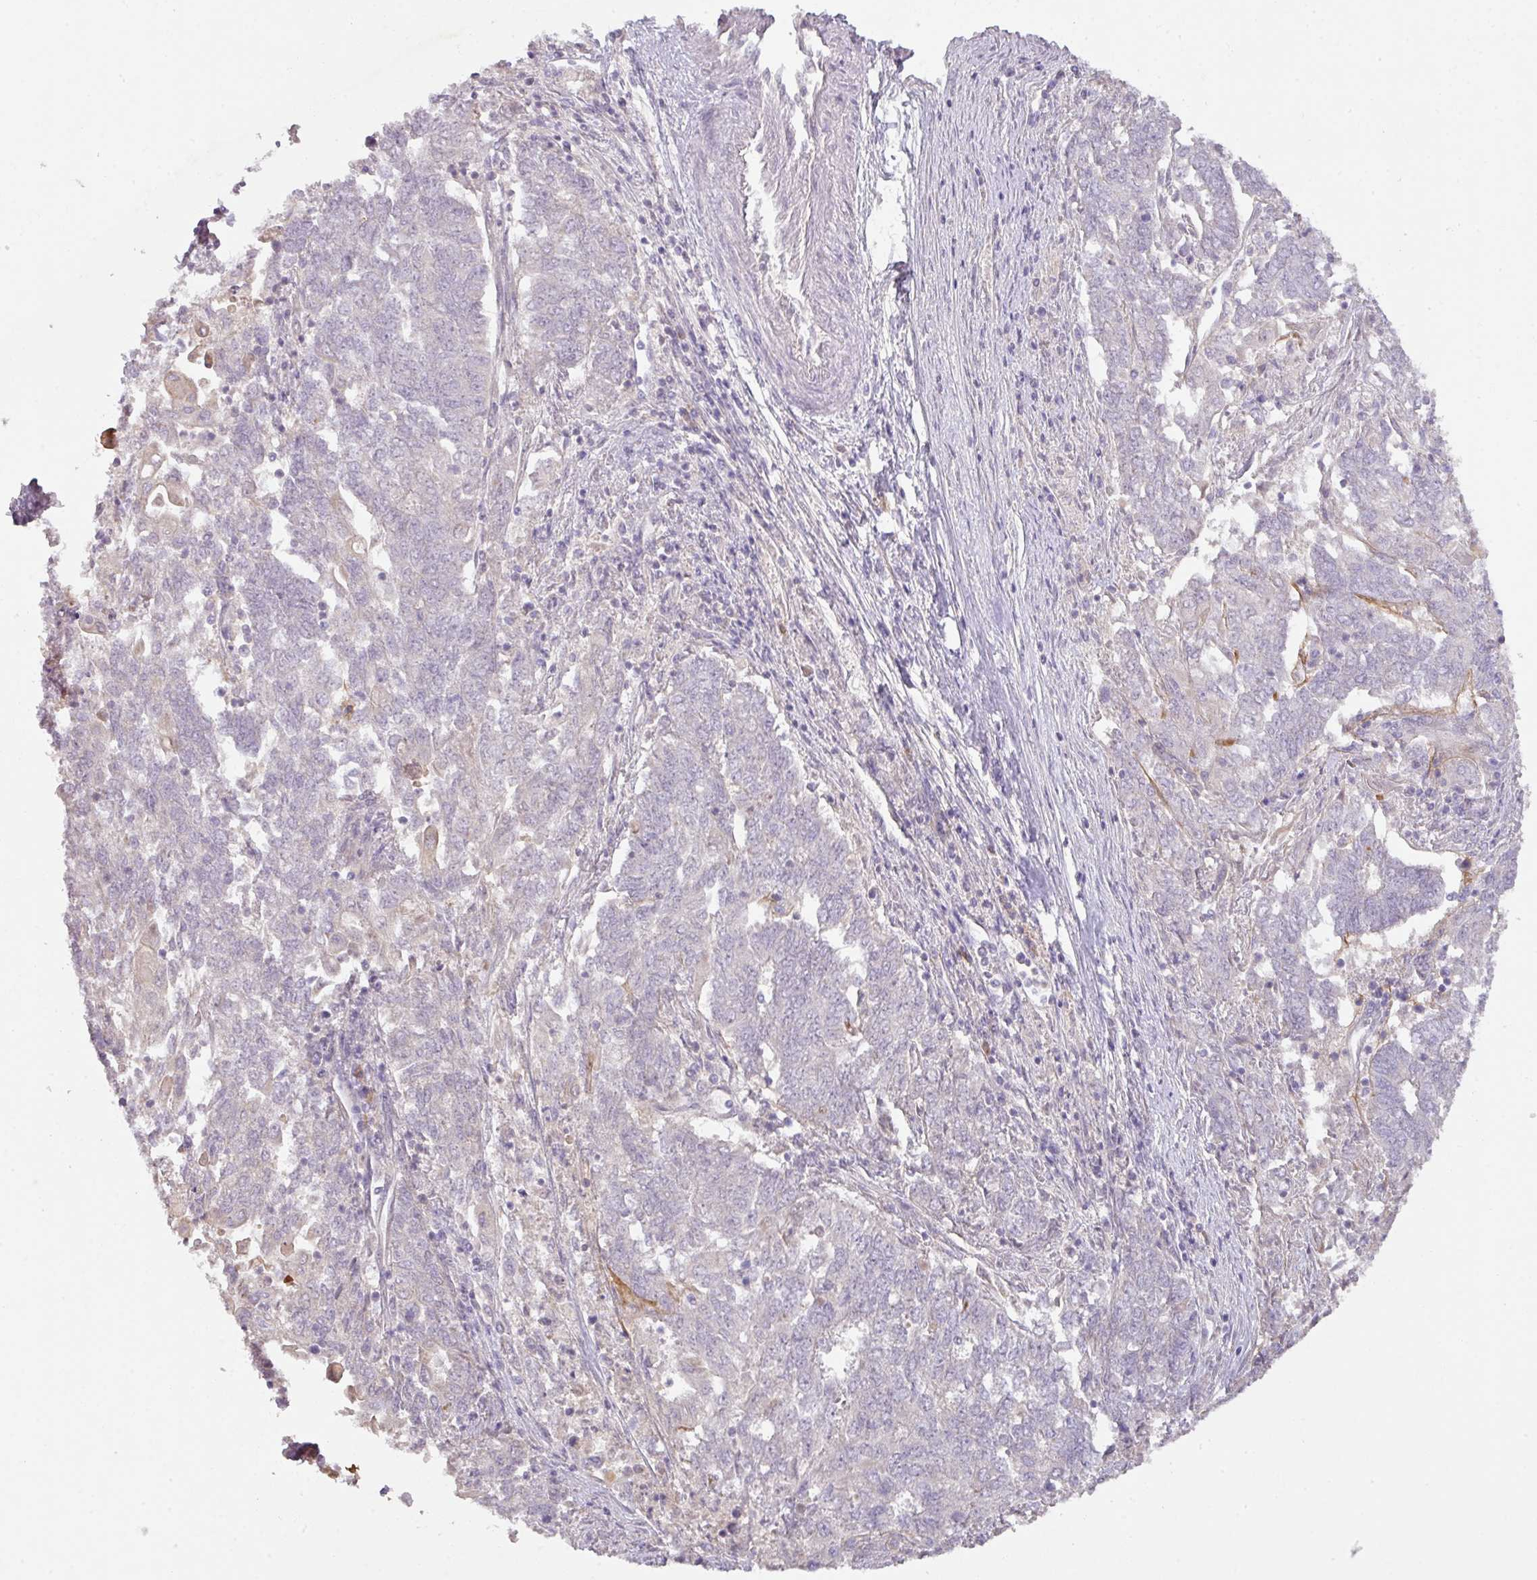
{"staining": {"intensity": "negative", "quantity": "none", "location": "none"}, "tissue": "endometrial cancer", "cell_type": "Tumor cells", "image_type": "cancer", "snomed": [{"axis": "morphology", "description": "Adenocarcinoma, NOS"}, {"axis": "topography", "description": "Endometrium"}], "caption": "DAB (3,3'-diaminobenzidine) immunohistochemical staining of human endometrial cancer (adenocarcinoma) demonstrates no significant positivity in tumor cells.", "gene": "ZNF266", "patient": {"sex": "female", "age": 54}}